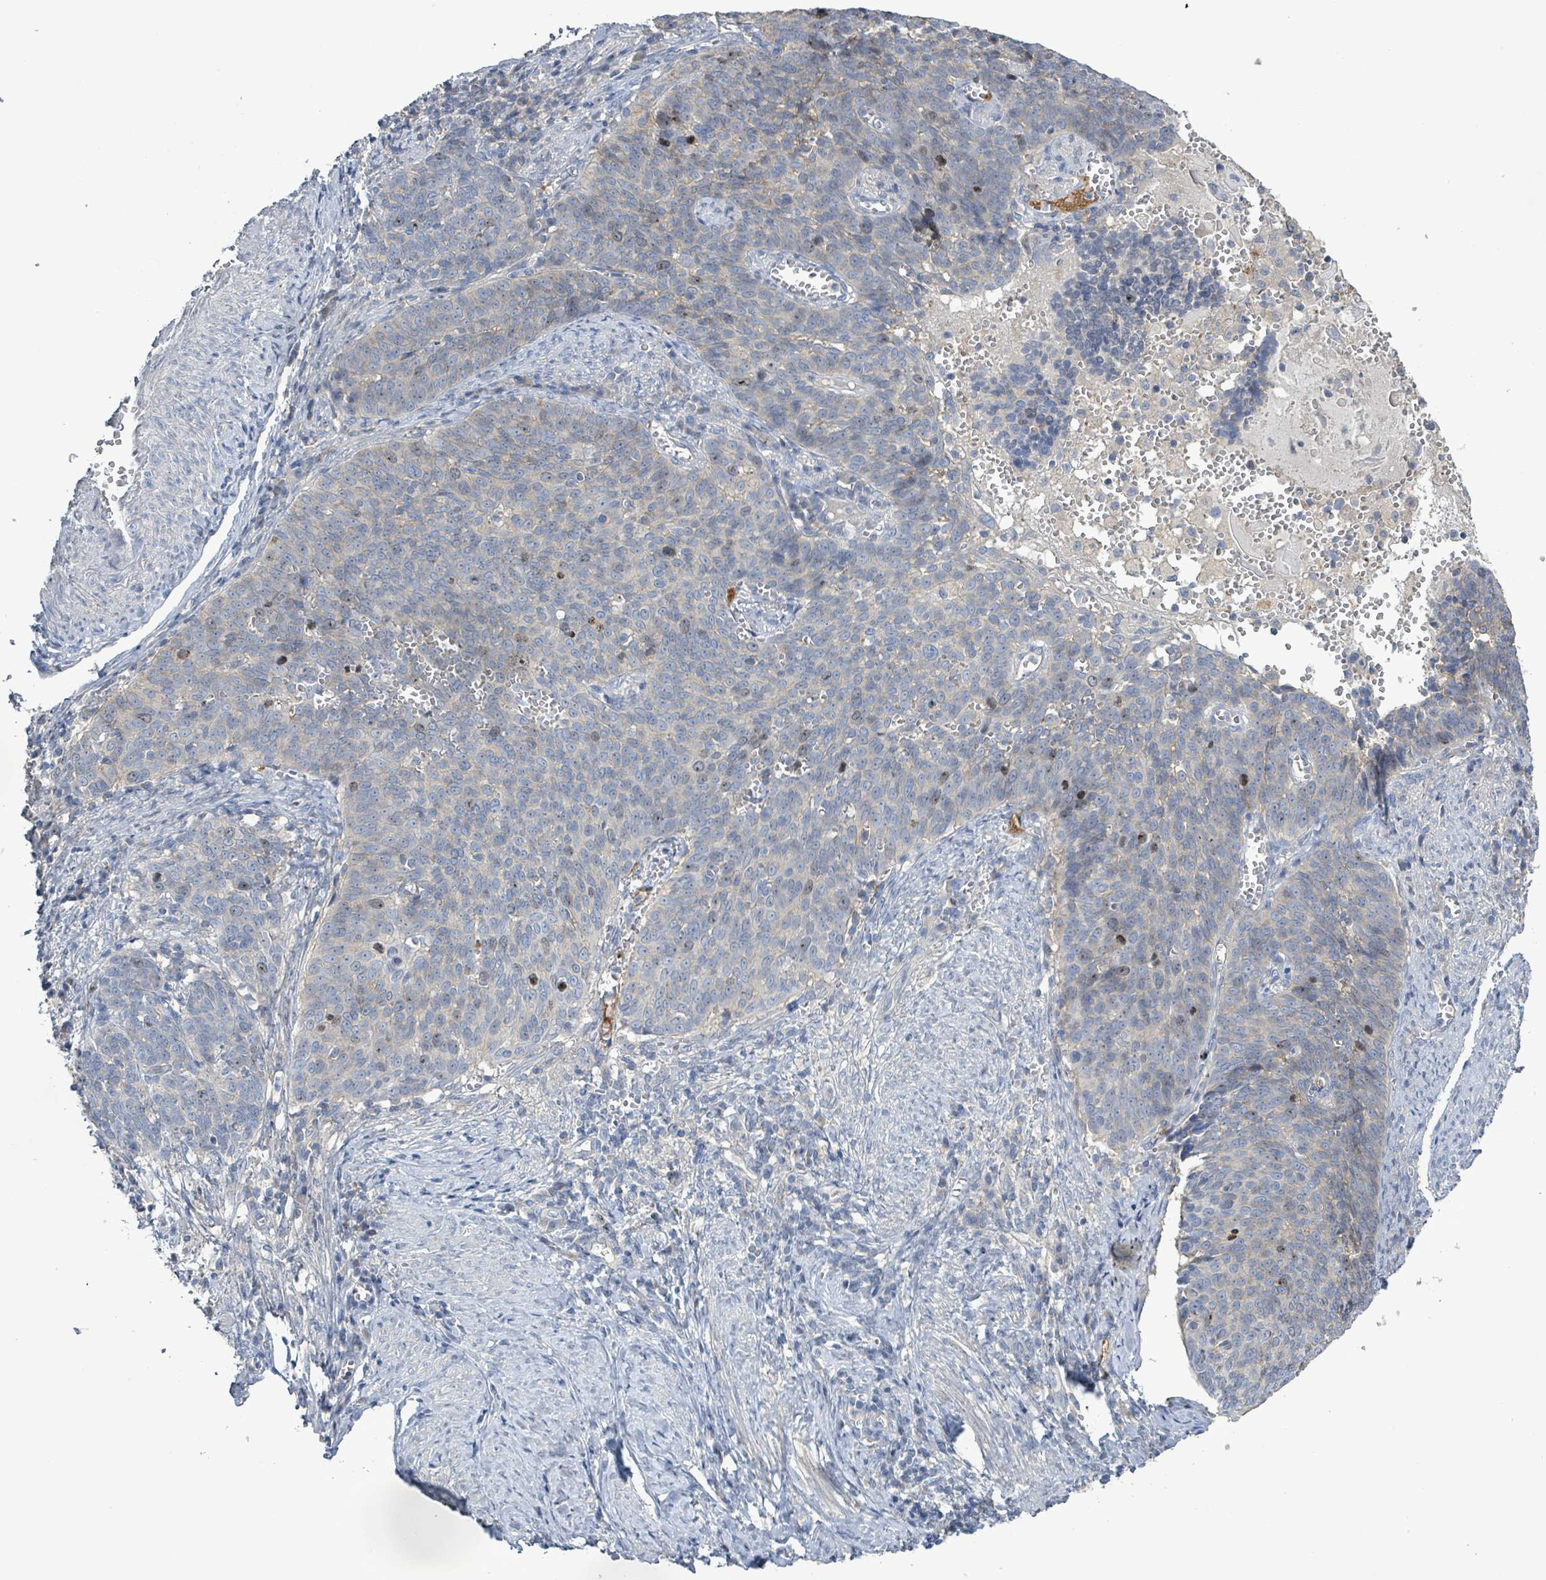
{"staining": {"intensity": "negative", "quantity": "none", "location": "none"}, "tissue": "cervical cancer", "cell_type": "Tumor cells", "image_type": "cancer", "snomed": [{"axis": "morphology", "description": "Normal tissue, NOS"}, {"axis": "morphology", "description": "Squamous cell carcinoma, NOS"}, {"axis": "topography", "description": "Cervix"}], "caption": "An immunohistochemistry photomicrograph of cervical squamous cell carcinoma is shown. There is no staining in tumor cells of cervical squamous cell carcinoma. The staining is performed using DAB (3,3'-diaminobenzidine) brown chromogen with nuclei counter-stained in using hematoxylin.", "gene": "KRAS", "patient": {"sex": "female", "age": 39}}